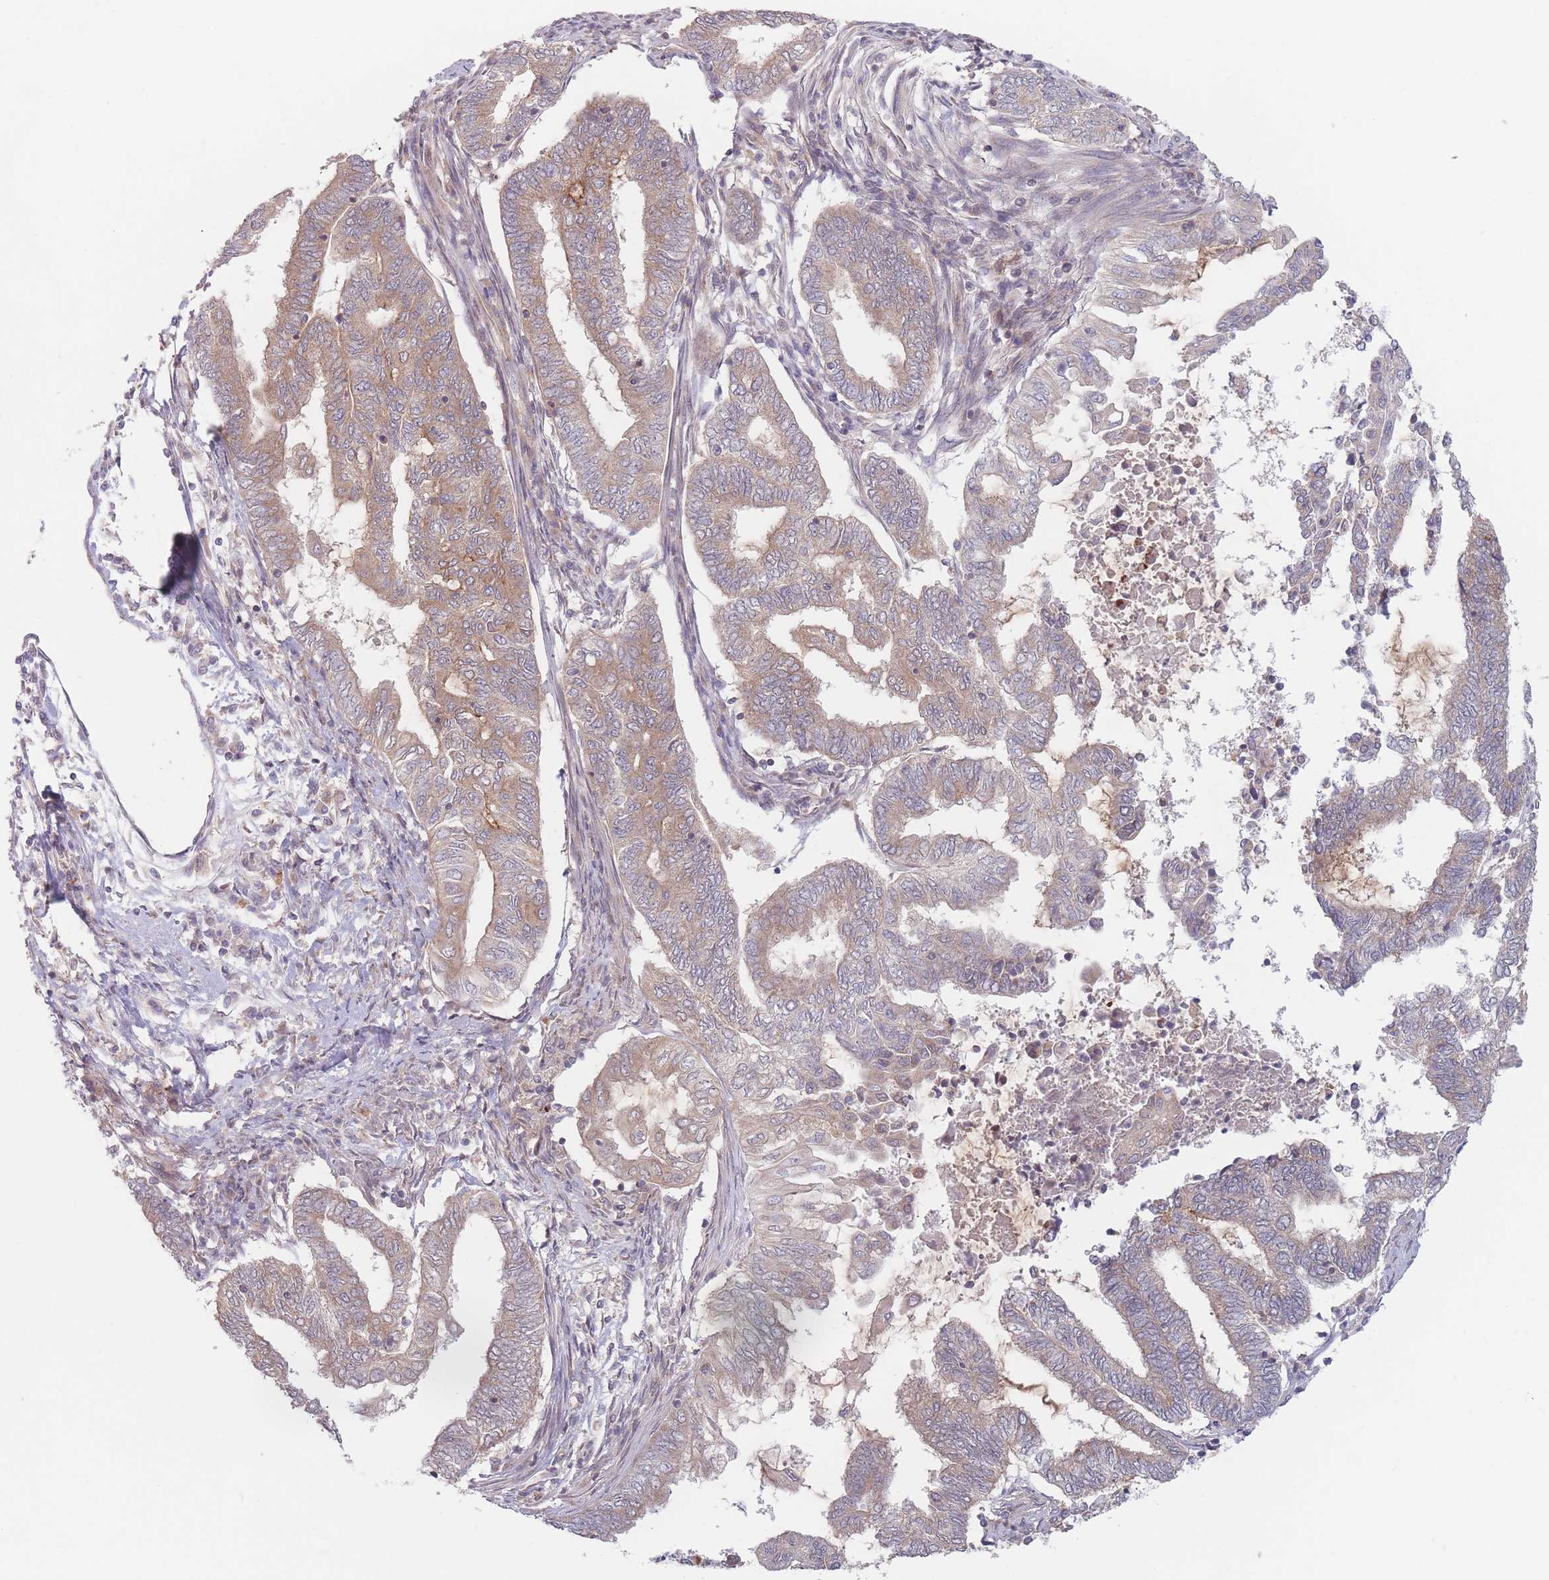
{"staining": {"intensity": "moderate", "quantity": "25%-75%", "location": "cytoplasmic/membranous"}, "tissue": "endometrial cancer", "cell_type": "Tumor cells", "image_type": "cancer", "snomed": [{"axis": "morphology", "description": "Adenocarcinoma, NOS"}, {"axis": "topography", "description": "Uterus"}, {"axis": "topography", "description": "Endometrium"}], "caption": "Endometrial adenocarcinoma tissue demonstrates moderate cytoplasmic/membranous staining in about 25%-75% of tumor cells, visualized by immunohistochemistry.", "gene": "PPM1A", "patient": {"sex": "female", "age": 70}}